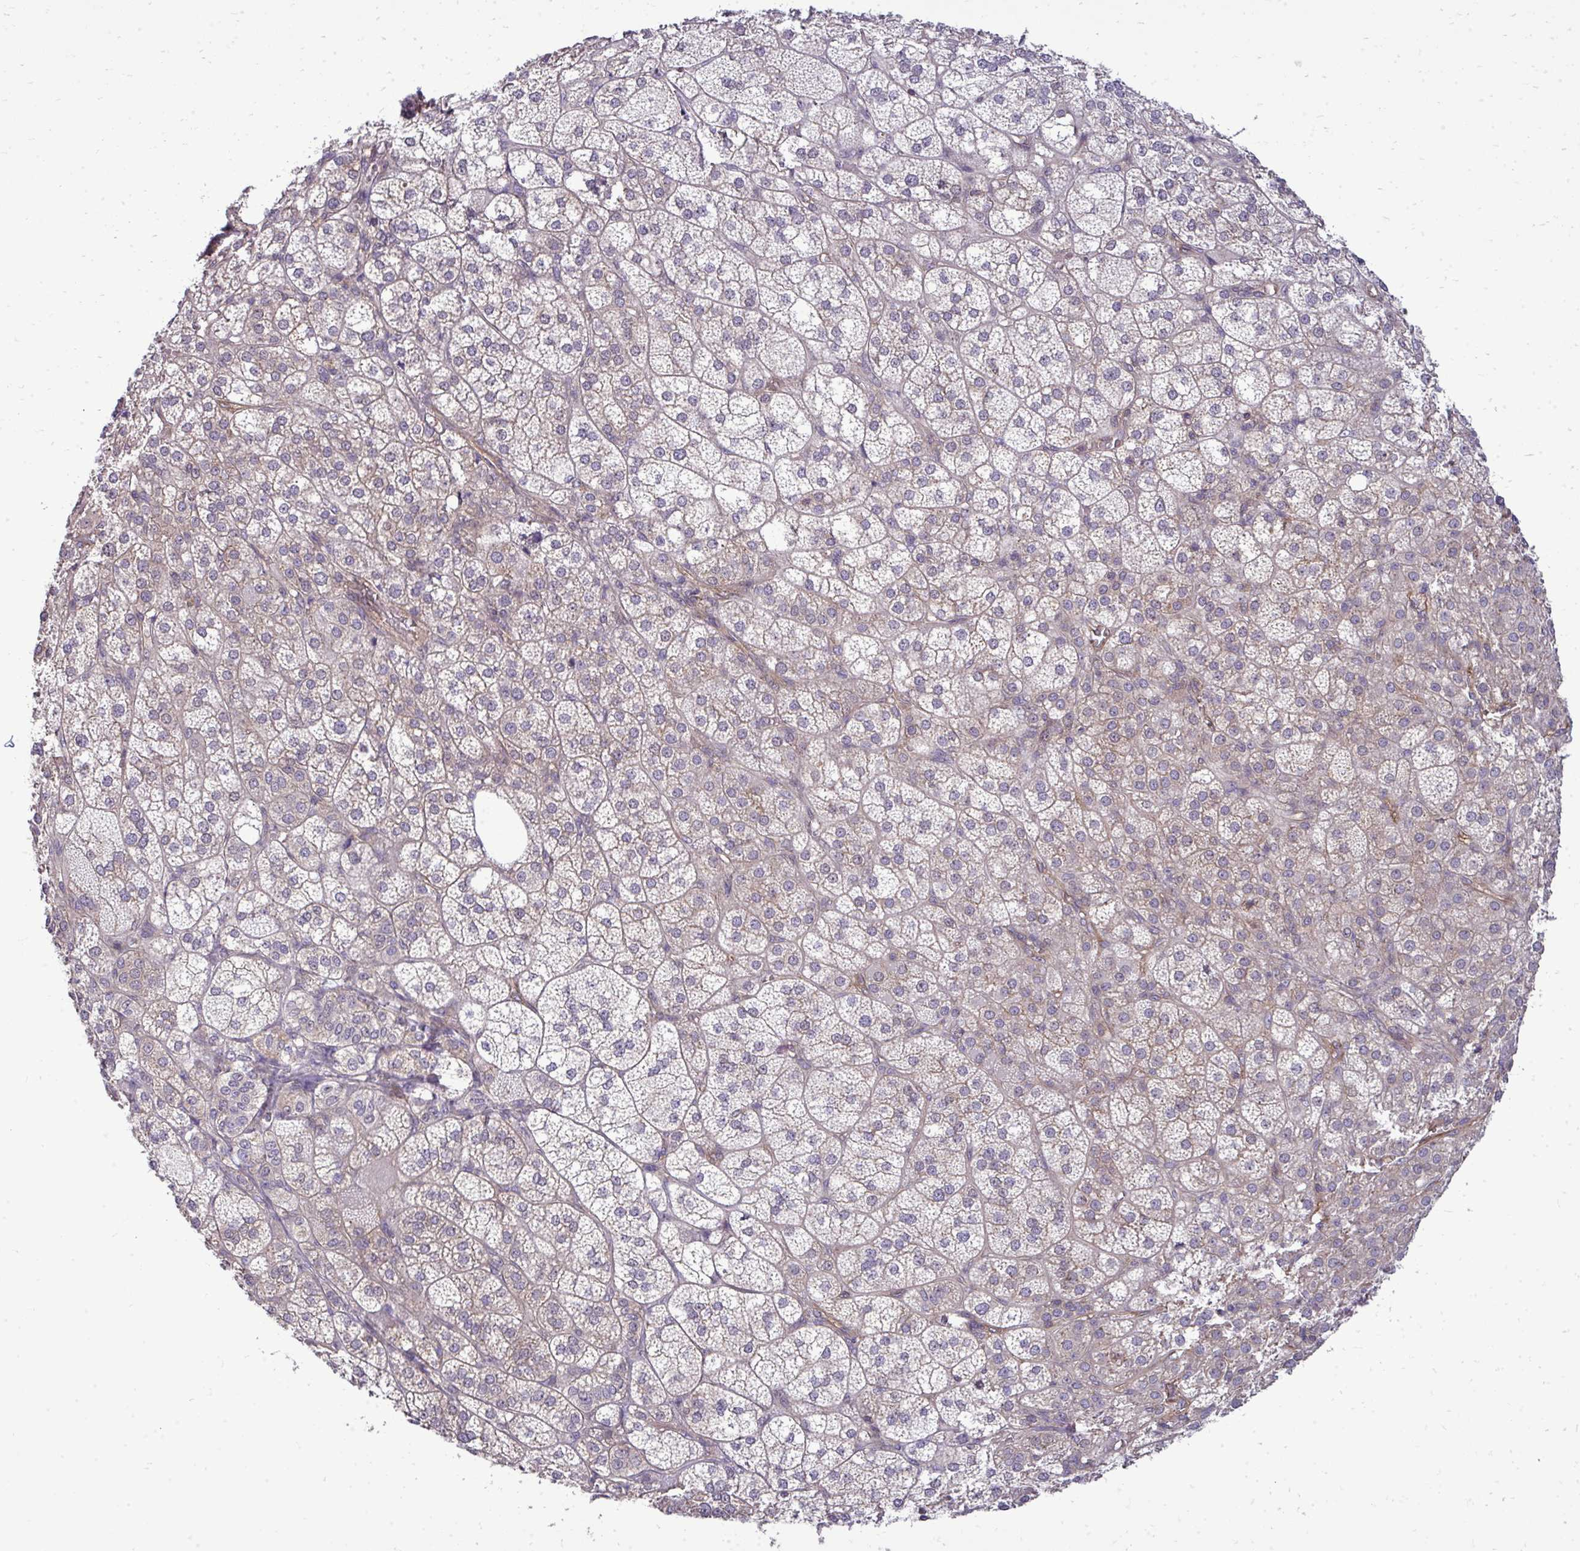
{"staining": {"intensity": "moderate", "quantity": "<25%", "location": "cytoplasmic/membranous"}, "tissue": "adrenal gland", "cell_type": "Glandular cells", "image_type": "normal", "snomed": [{"axis": "morphology", "description": "Normal tissue, NOS"}, {"axis": "topography", "description": "Adrenal gland"}], "caption": "Adrenal gland stained with DAB (3,3'-diaminobenzidine) IHC displays low levels of moderate cytoplasmic/membranous expression in approximately <25% of glandular cells.", "gene": "FUT10", "patient": {"sex": "female", "age": 60}}